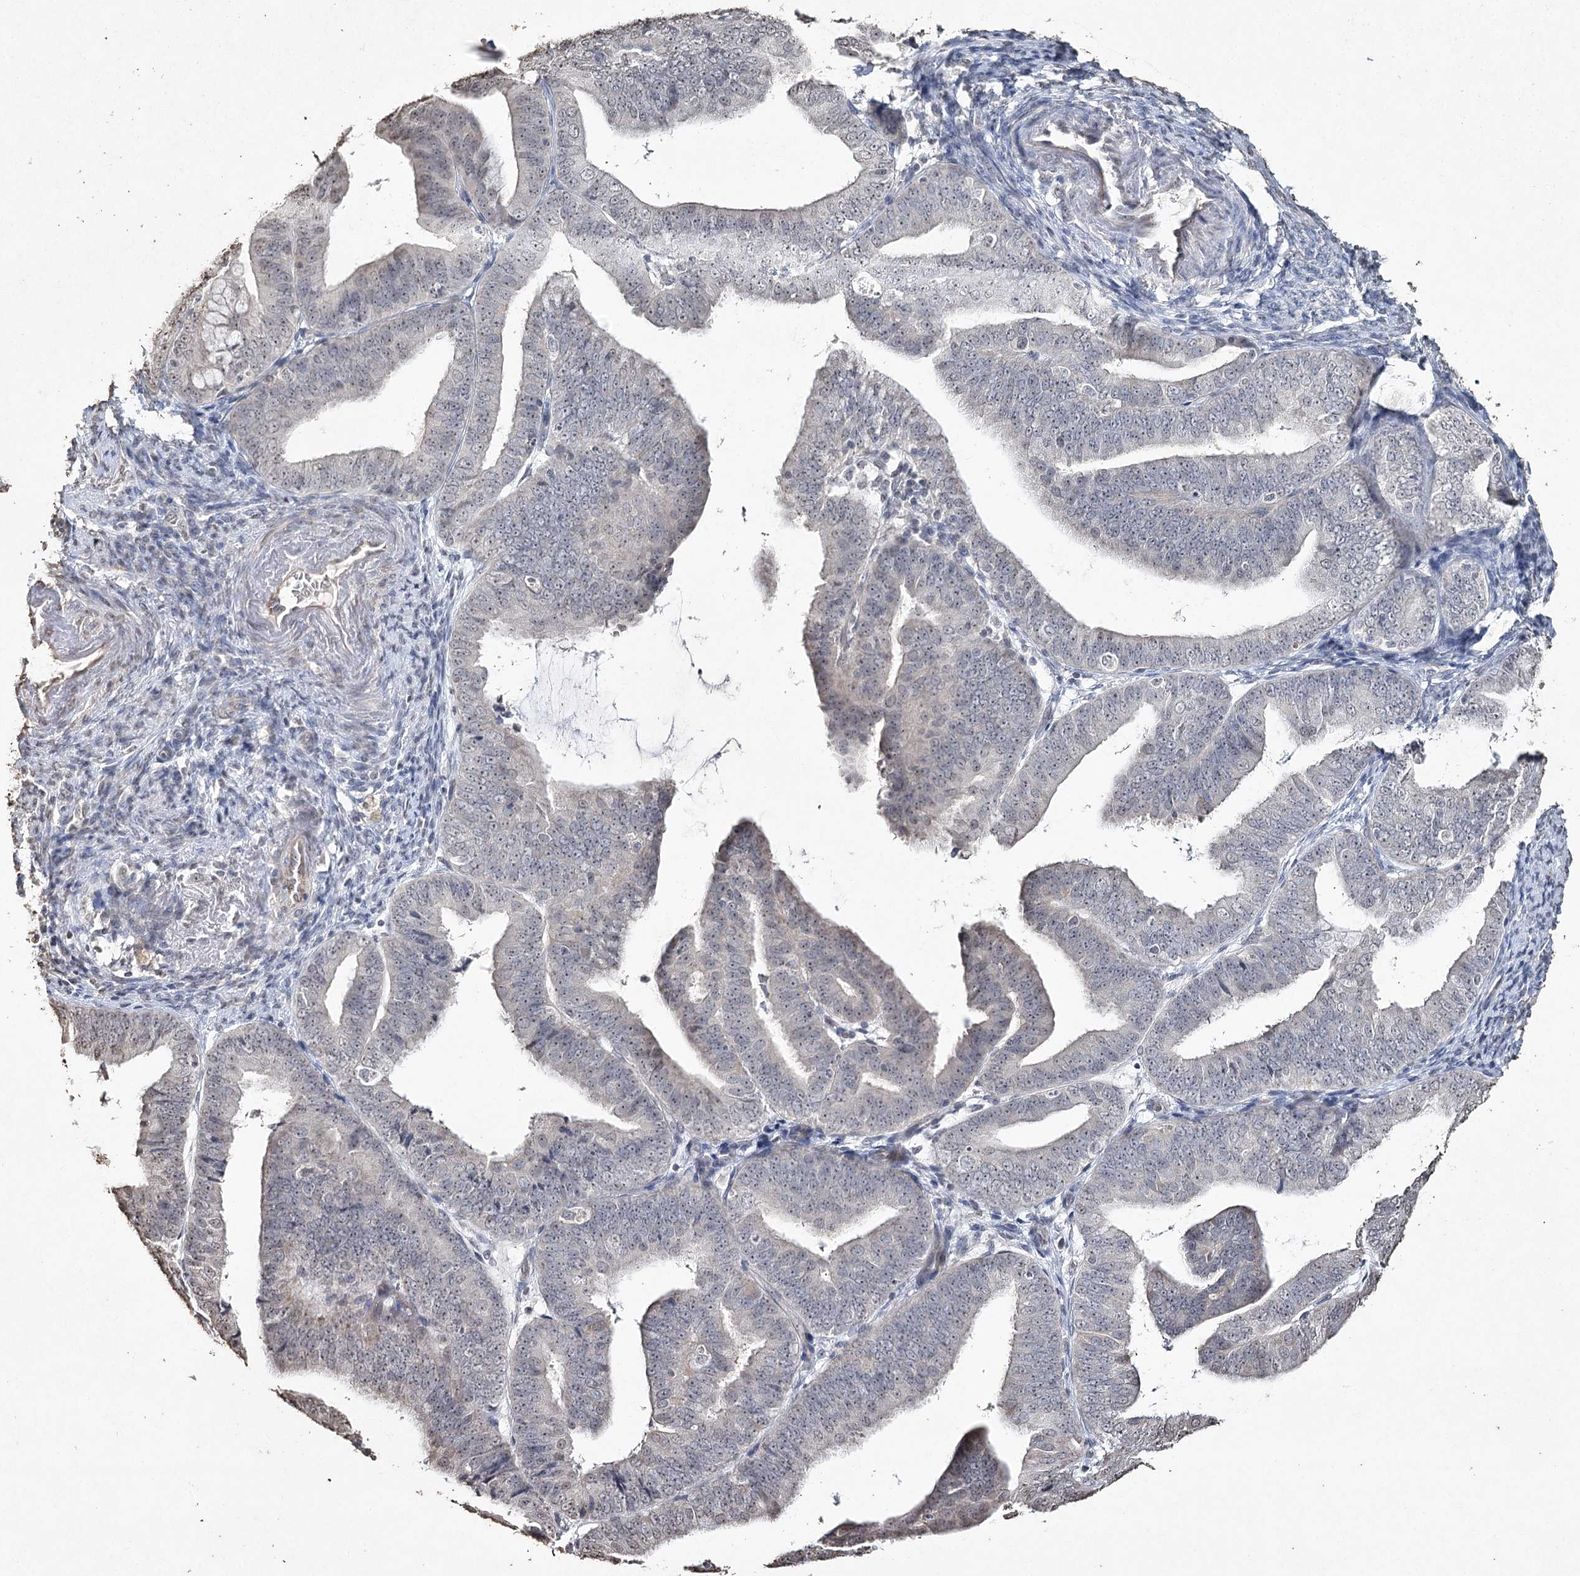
{"staining": {"intensity": "negative", "quantity": "none", "location": "none"}, "tissue": "endometrial cancer", "cell_type": "Tumor cells", "image_type": "cancer", "snomed": [{"axis": "morphology", "description": "Adenocarcinoma, NOS"}, {"axis": "topography", "description": "Endometrium"}], "caption": "This is a image of immunohistochemistry (IHC) staining of adenocarcinoma (endometrial), which shows no staining in tumor cells. (DAB (3,3'-diaminobenzidine) IHC visualized using brightfield microscopy, high magnification).", "gene": "DMXL1", "patient": {"sex": "female", "age": 63}}